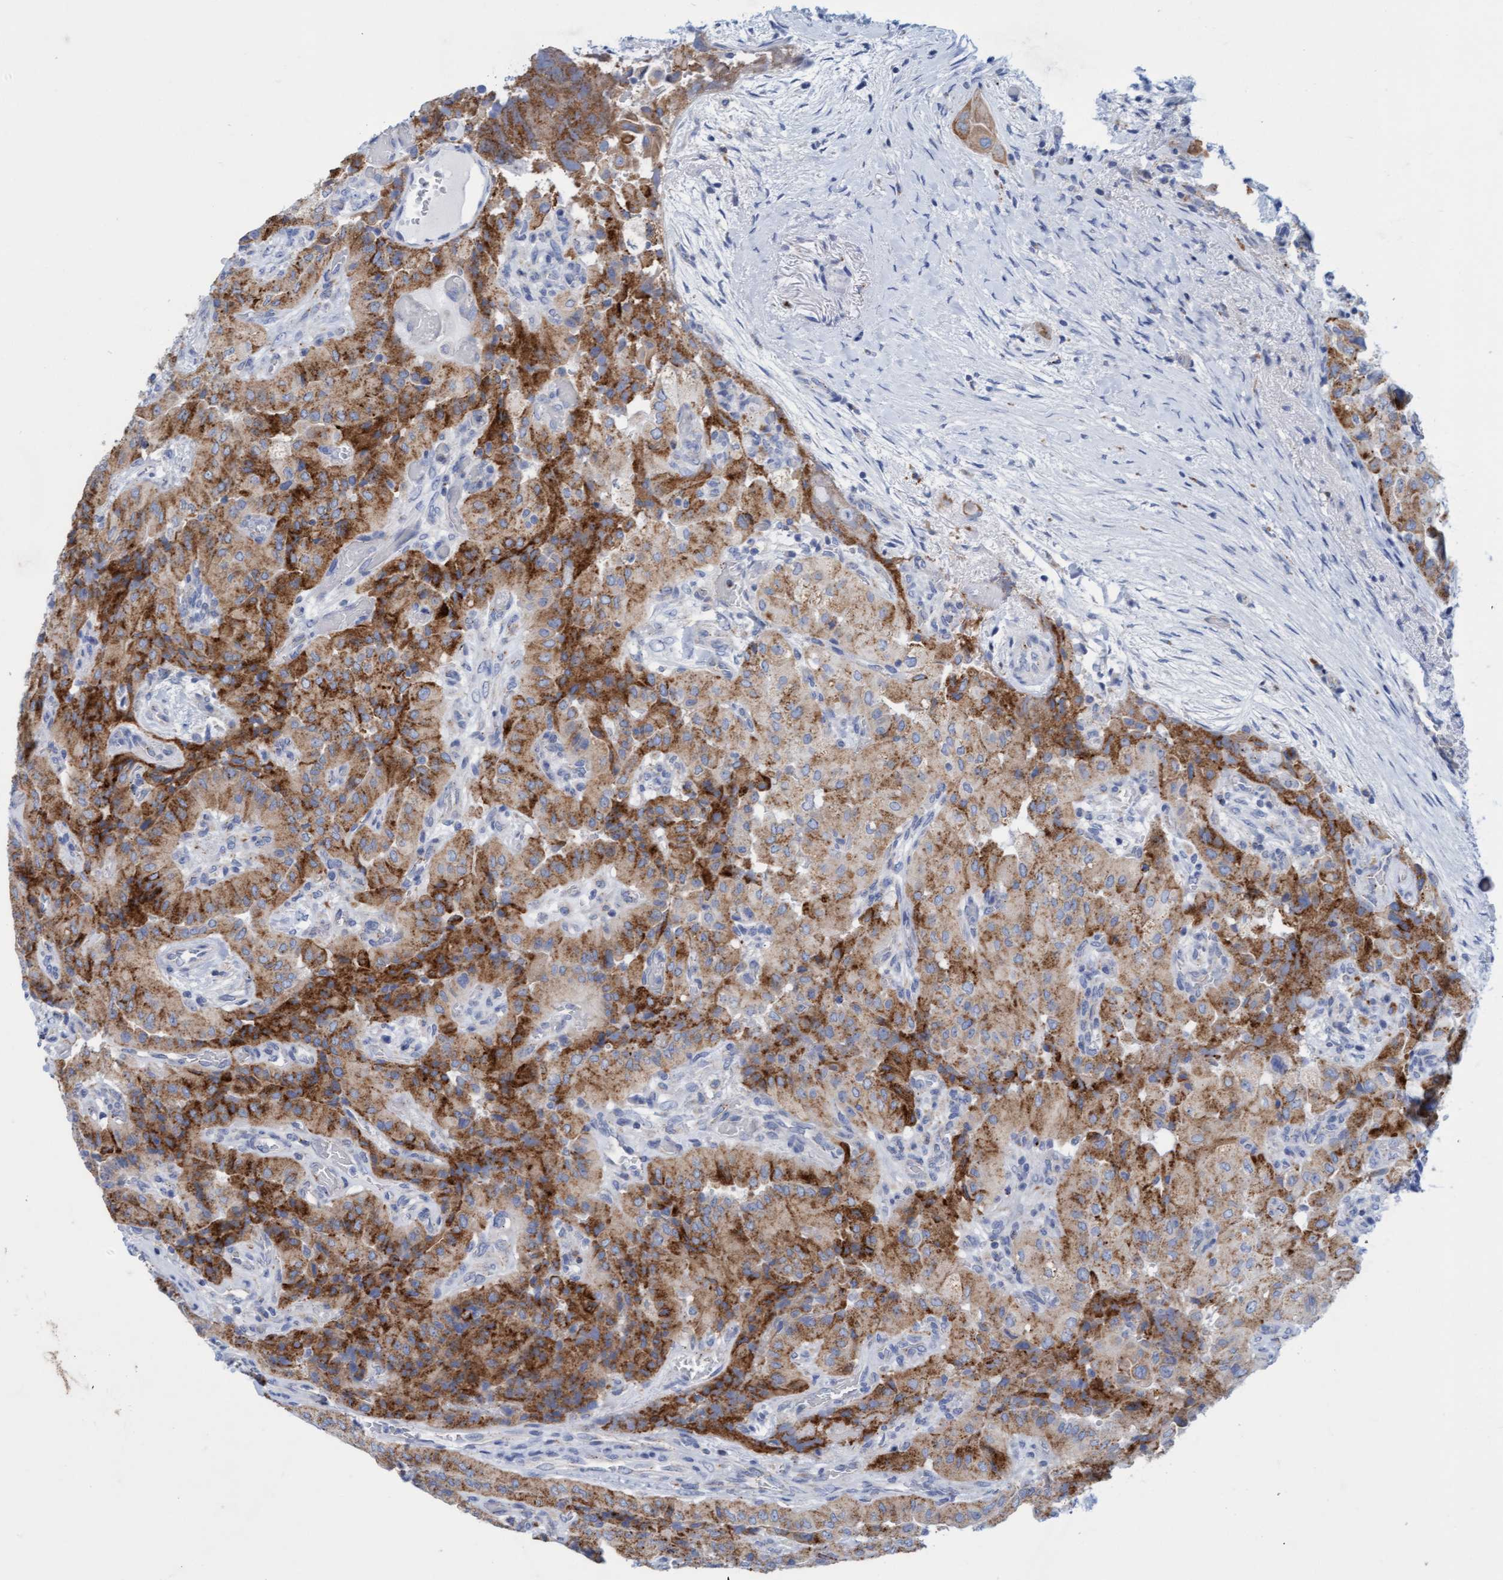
{"staining": {"intensity": "strong", "quantity": "25%-75%", "location": "cytoplasmic/membranous"}, "tissue": "thyroid cancer", "cell_type": "Tumor cells", "image_type": "cancer", "snomed": [{"axis": "morphology", "description": "Papillary adenocarcinoma, NOS"}, {"axis": "topography", "description": "Thyroid gland"}], "caption": "A histopathology image showing strong cytoplasmic/membranous expression in approximately 25%-75% of tumor cells in thyroid cancer, as visualized by brown immunohistochemical staining.", "gene": "SGSH", "patient": {"sex": "female", "age": 59}}